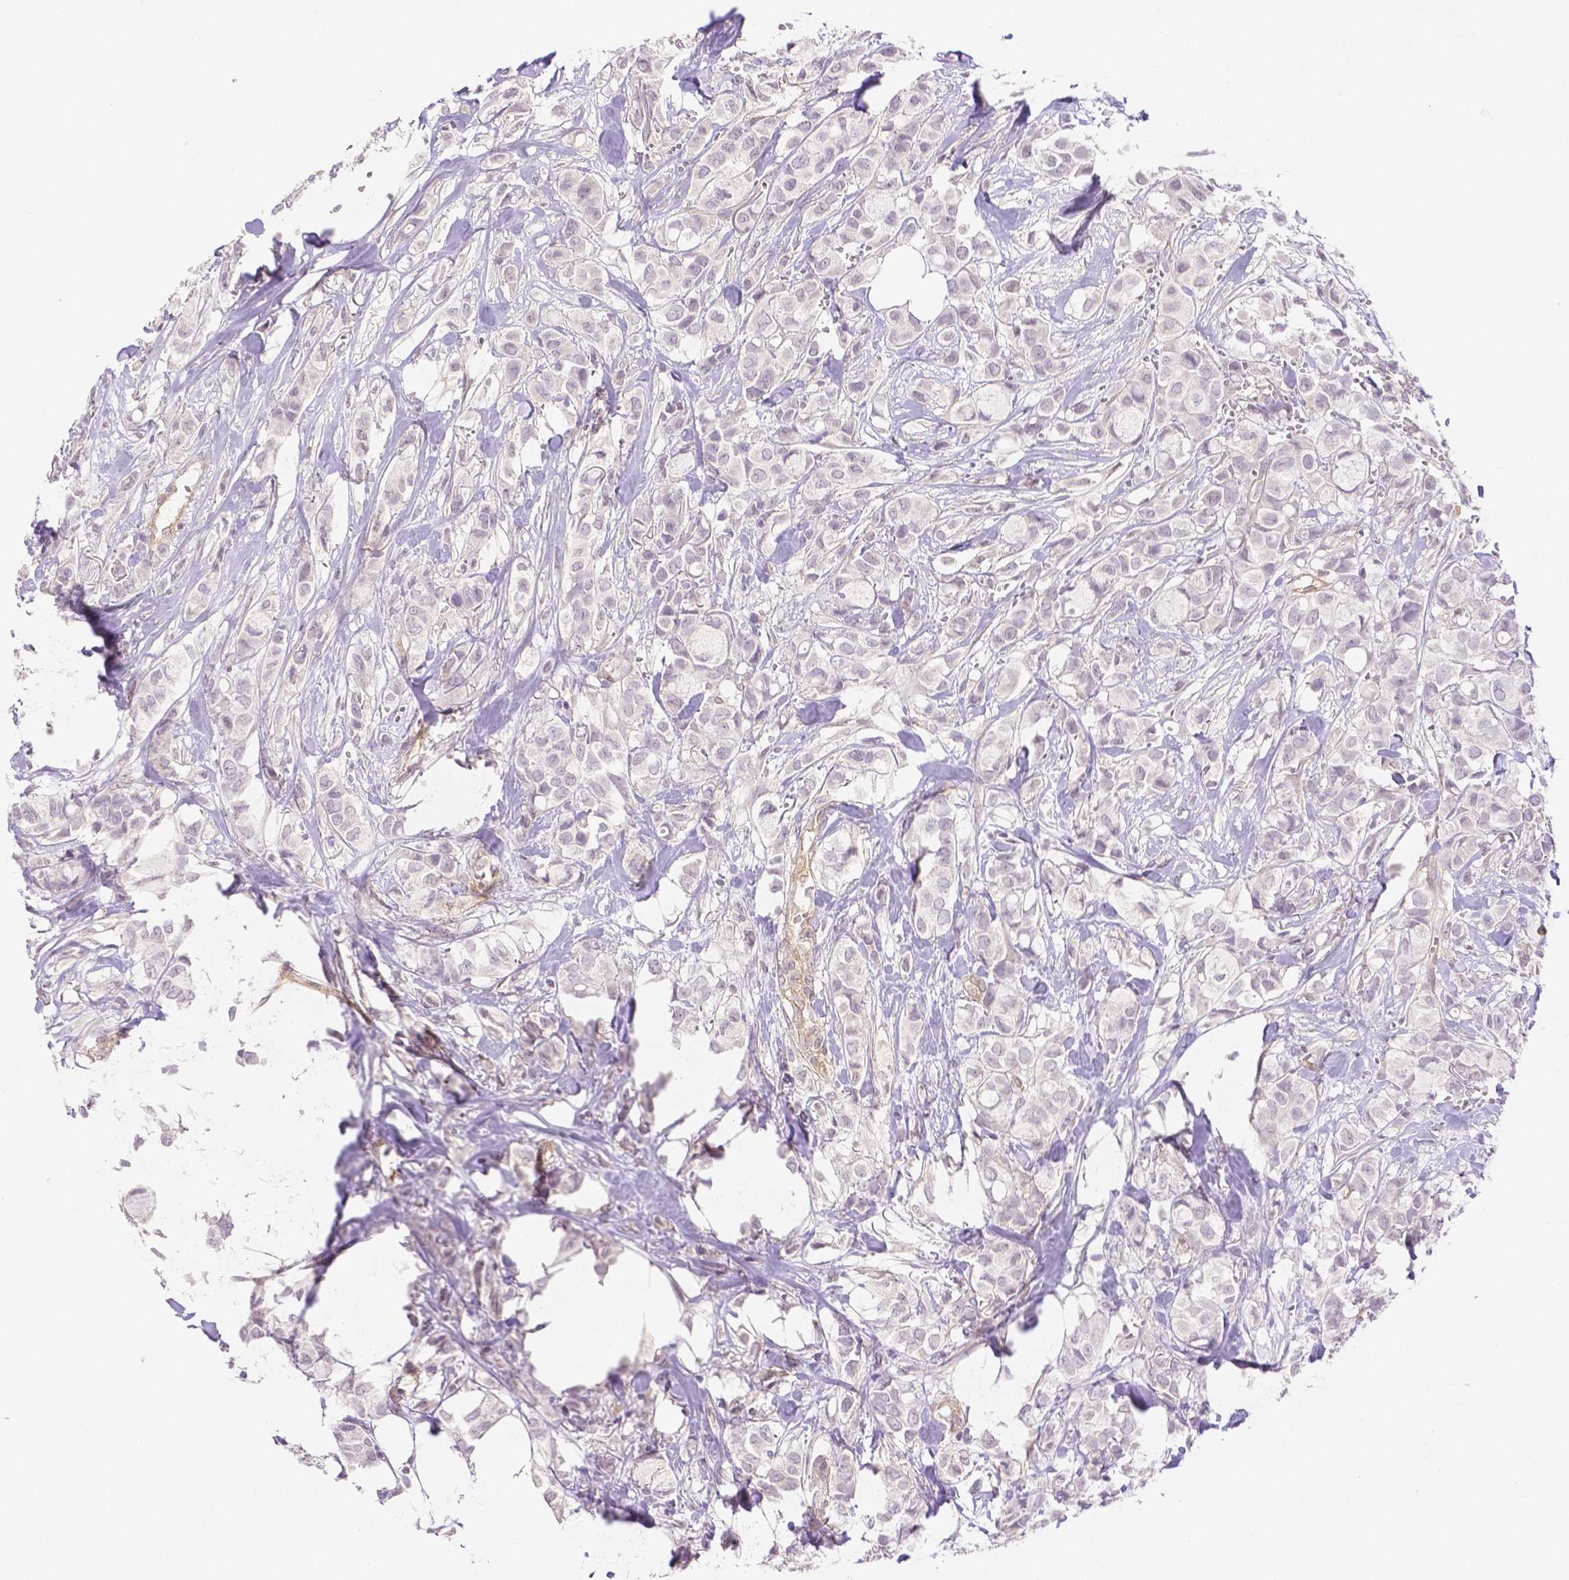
{"staining": {"intensity": "negative", "quantity": "none", "location": "none"}, "tissue": "breast cancer", "cell_type": "Tumor cells", "image_type": "cancer", "snomed": [{"axis": "morphology", "description": "Duct carcinoma"}, {"axis": "topography", "description": "Breast"}], "caption": "Immunohistochemistry (IHC) histopathology image of neoplastic tissue: human breast cancer stained with DAB exhibits no significant protein positivity in tumor cells. Brightfield microscopy of immunohistochemistry stained with DAB (brown) and hematoxylin (blue), captured at high magnification.", "gene": "THY1", "patient": {"sex": "female", "age": 85}}